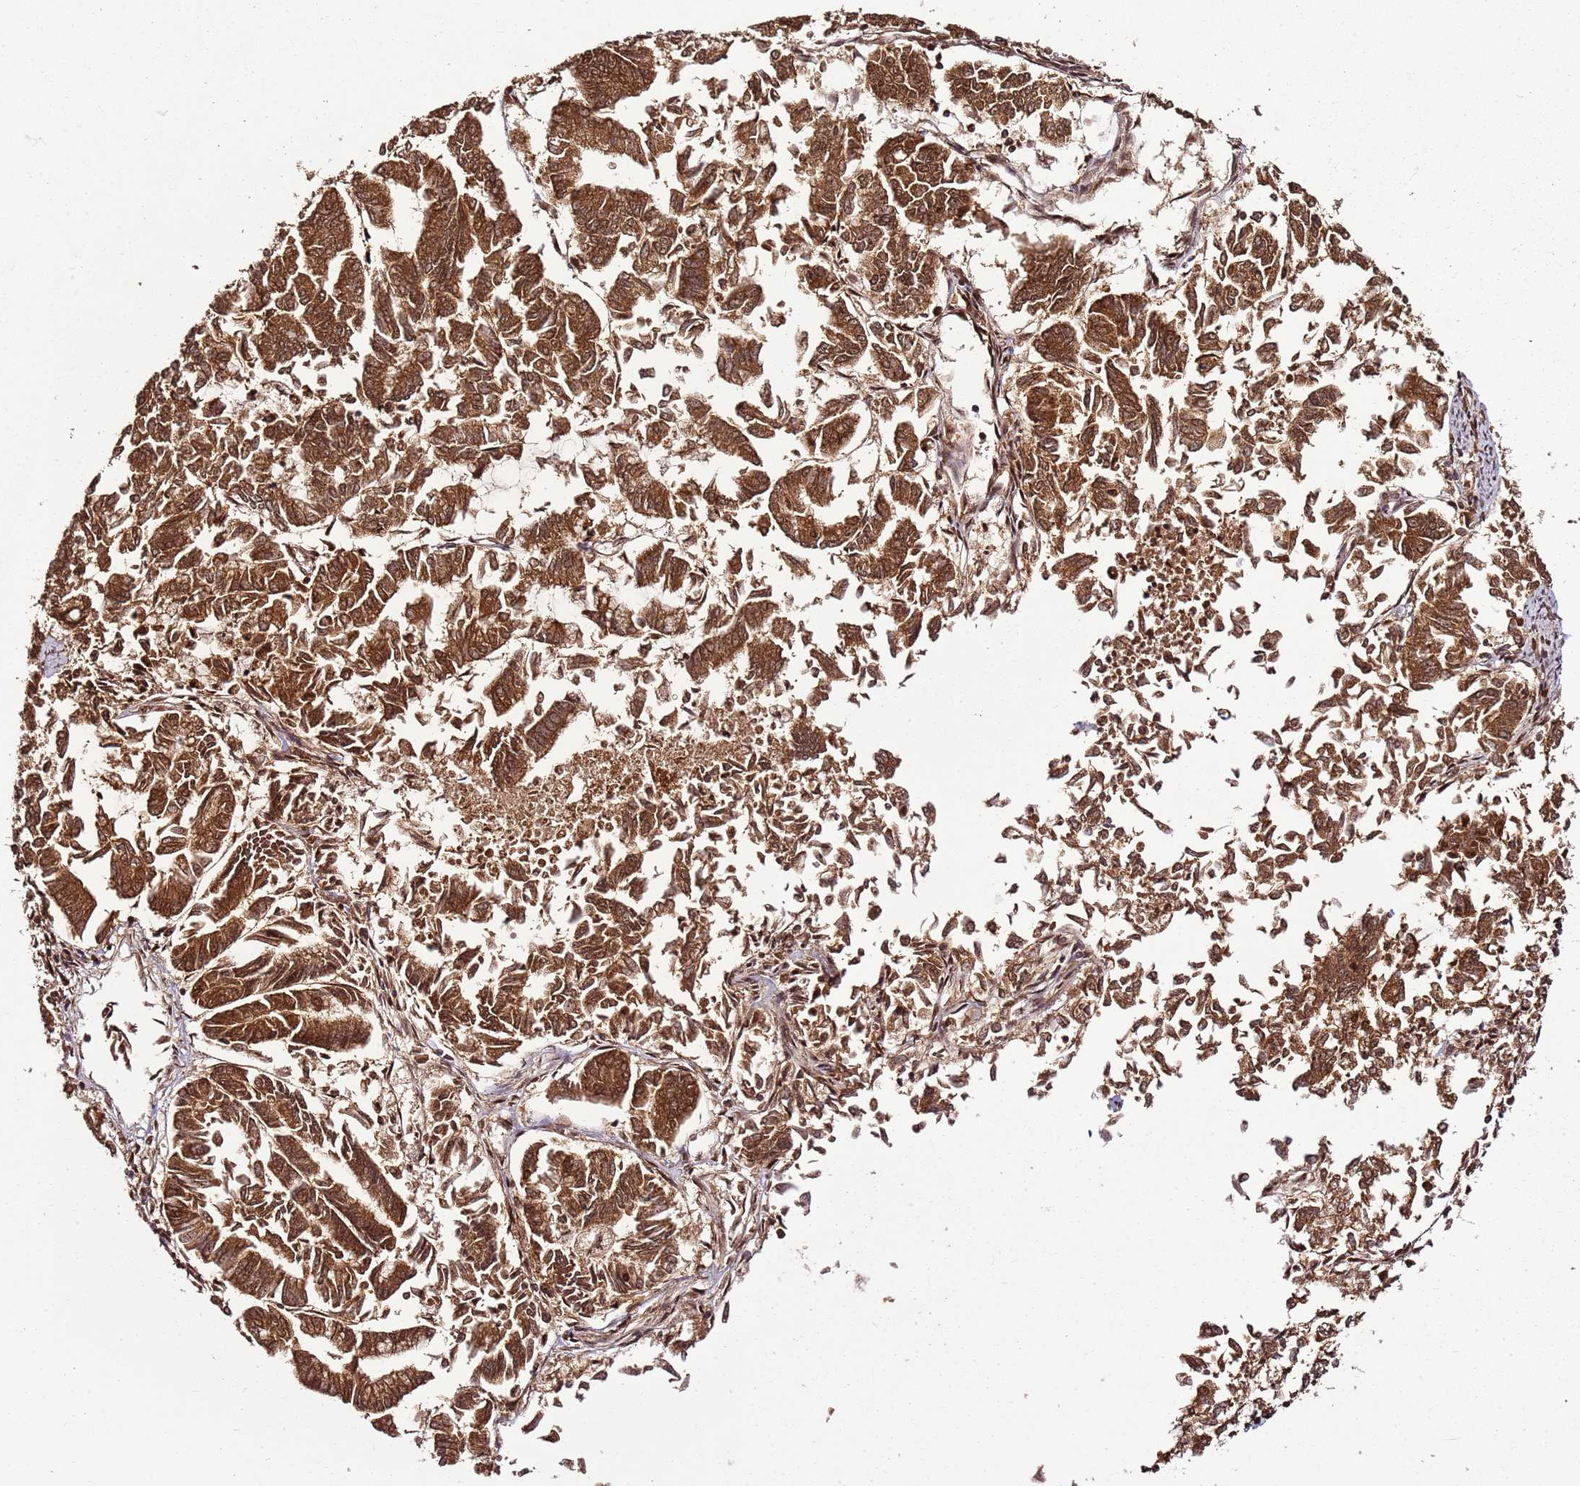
{"staining": {"intensity": "strong", "quantity": ">75%", "location": "cytoplasmic/membranous,nuclear"}, "tissue": "endometrial cancer", "cell_type": "Tumor cells", "image_type": "cancer", "snomed": [{"axis": "morphology", "description": "Adenocarcinoma, NOS"}, {"axis": "topography", "description": "Endometrium"}], "caption": "This image shows endometrial cancer stained with immunohistochemistry to label a protein in brown. The cytoplasmic/membranous and nuclear of tumor cells show strong positivity for the protein. Nuclei are counter-stained blue.", "gene": "XRN2", "patient": {"sex": "female", "age": 79}}